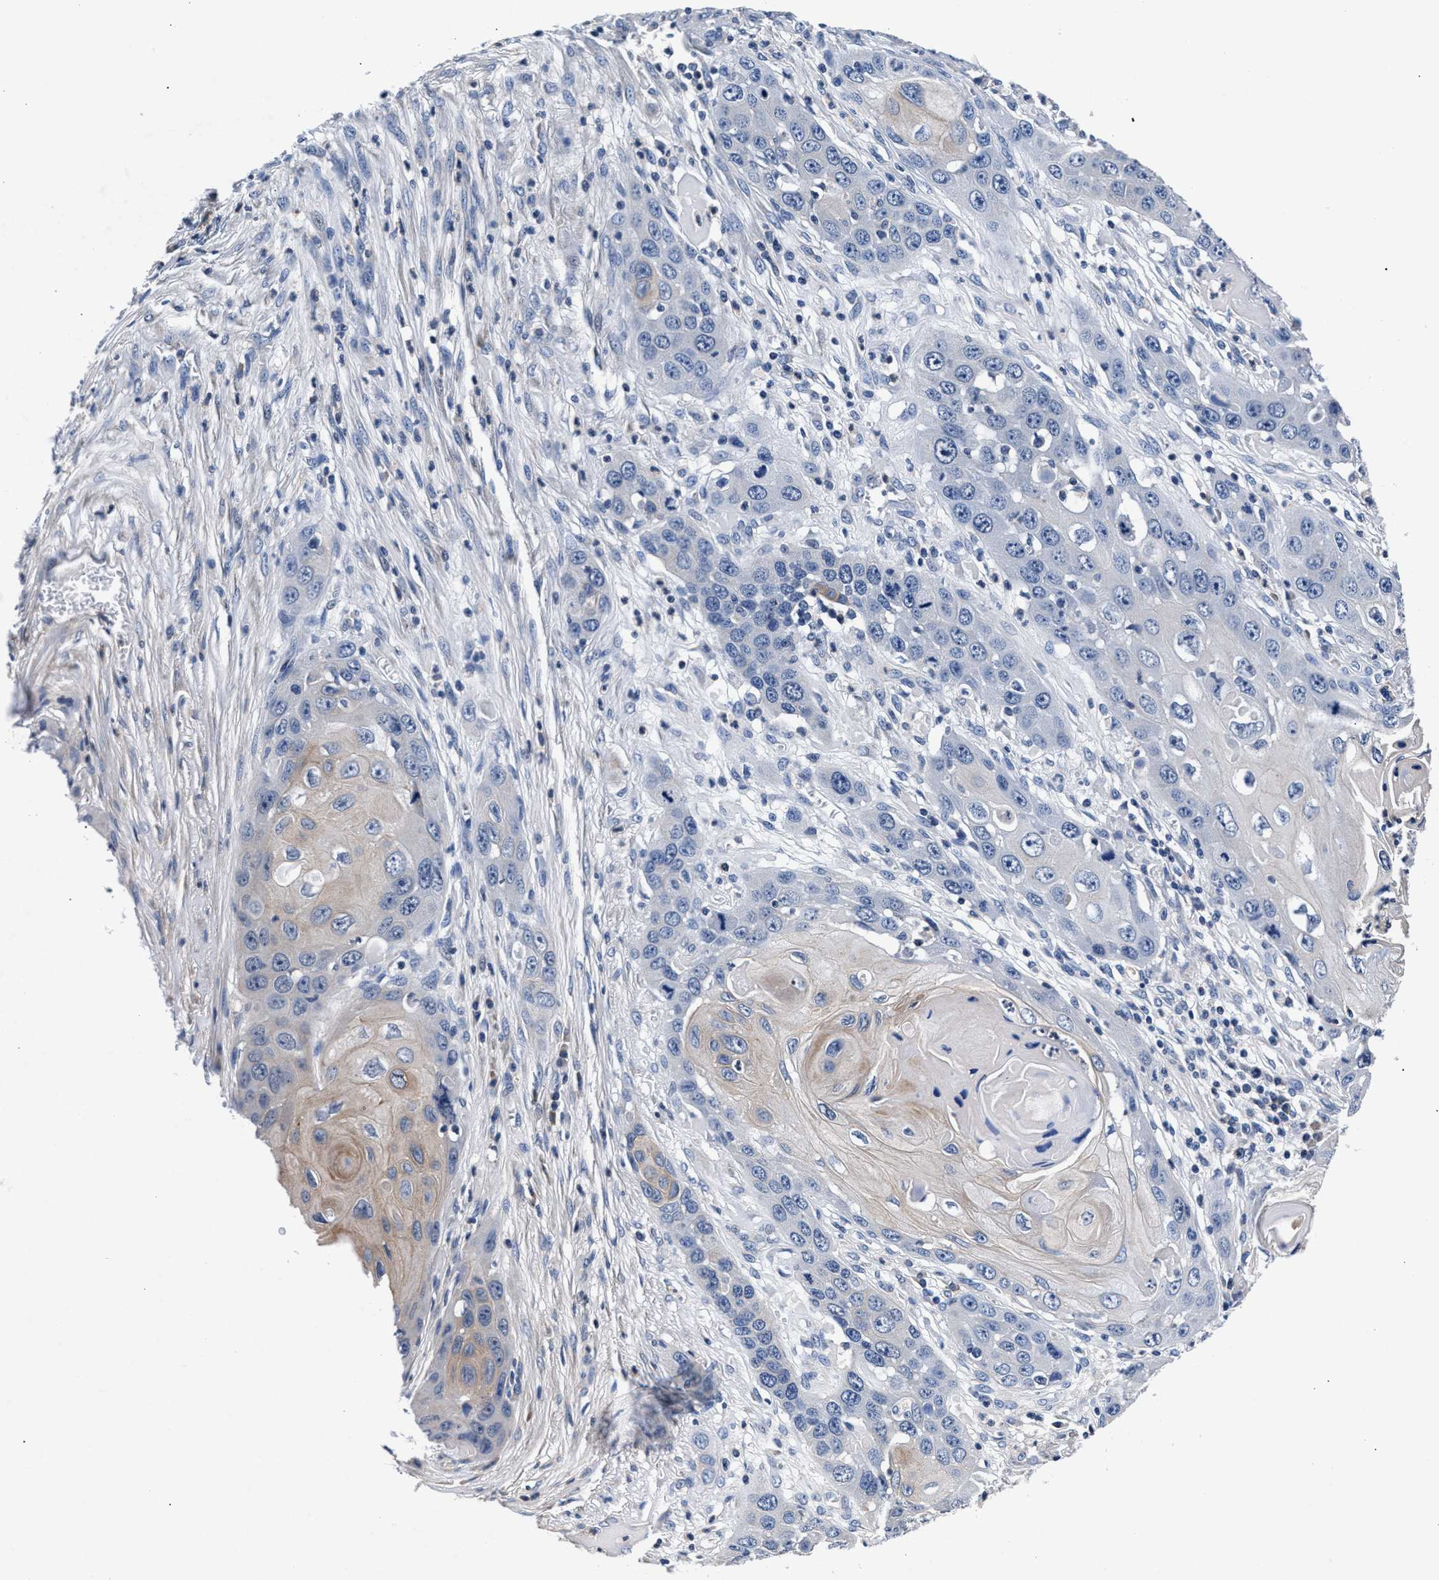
{"staining": {"intensity": "negative", "quantity": "none", "location": "none"}, "tissue": "skin cancer", "cell_type": "Tumor cells", "image_type": "cancer", "snomed": [{"axis": "morphology", "description": "Squamous cell carcinoma, NOS"}, {"axis": "topography", "description": "Skin"}], "caption": "DAB immunohistochemical staining of skin cancer reveals no significant positivity in tumor cells.", "gene": "PHF24", "patient": {"sex": "male", "age": 55}}